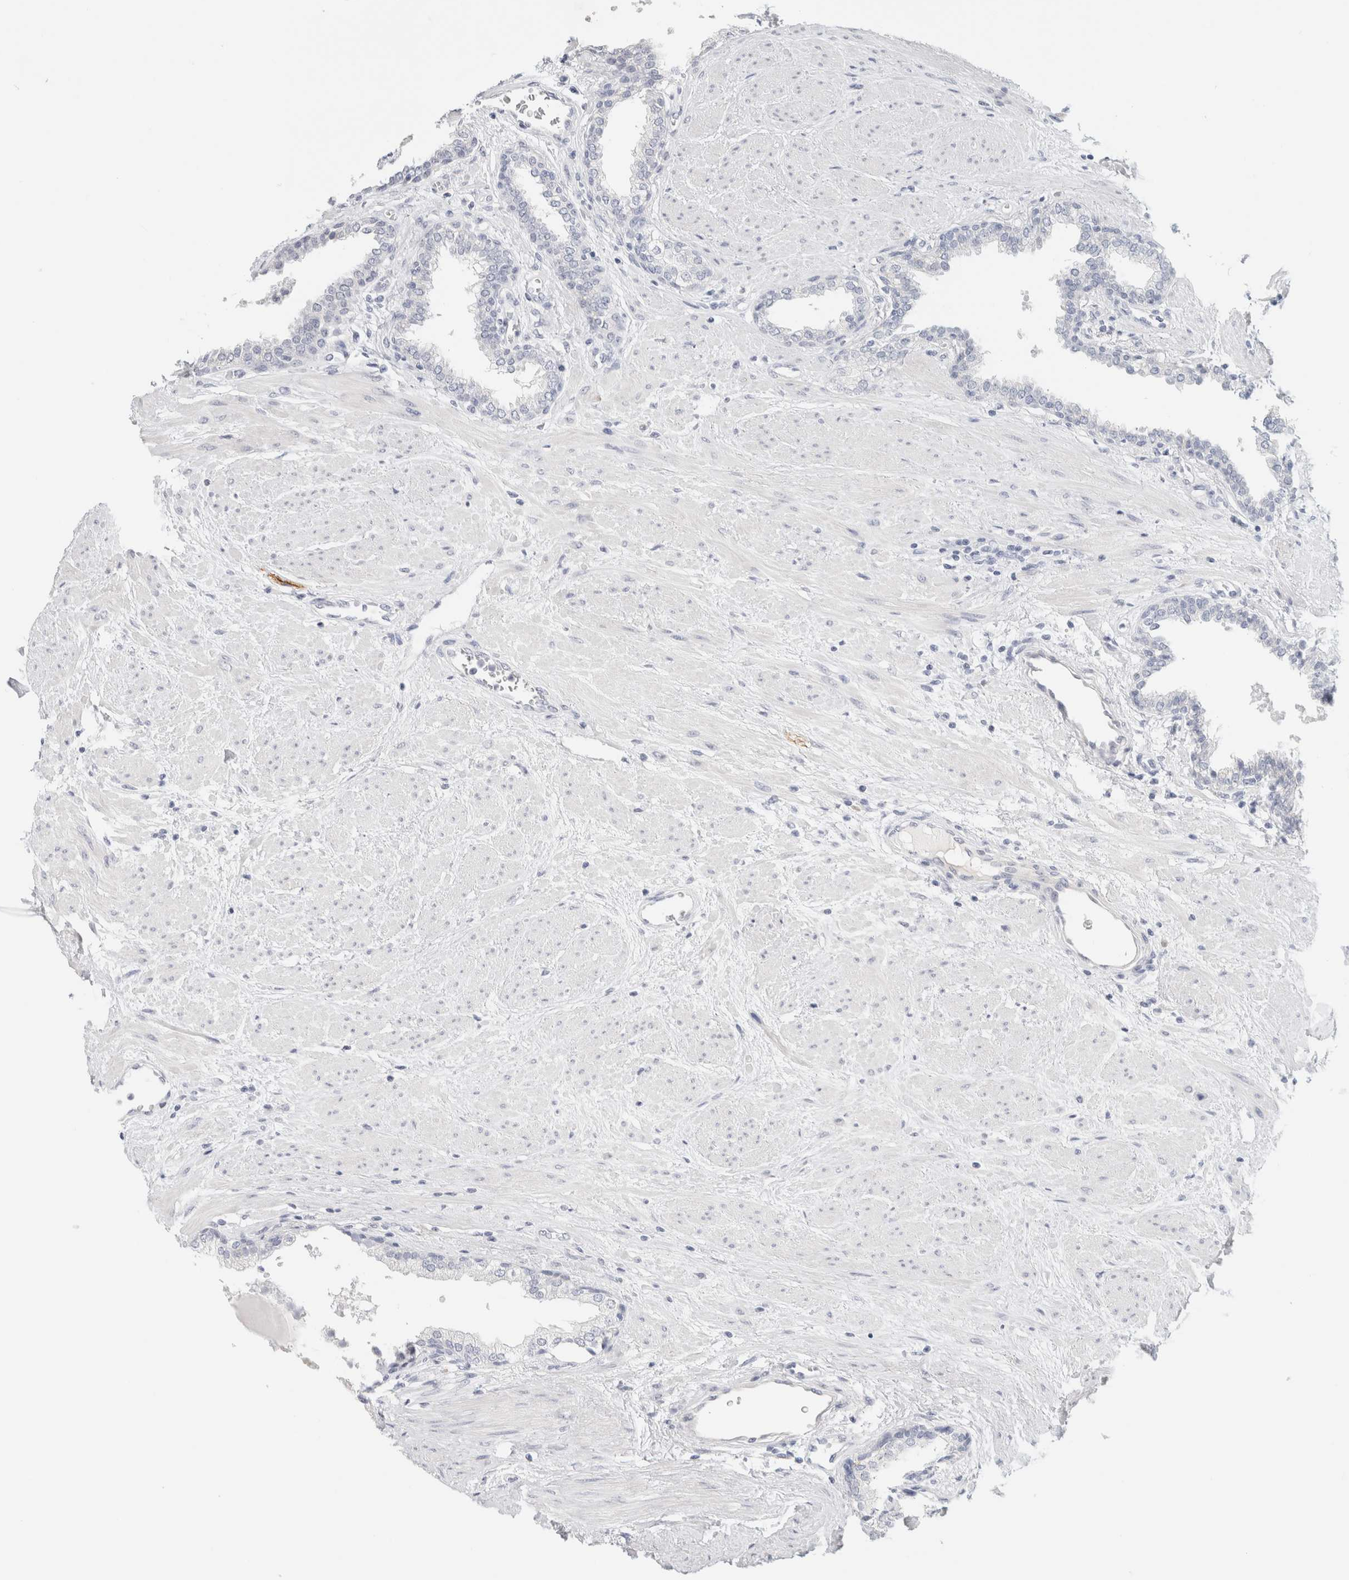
{"staining": {"intensity": "negative", "quantity": "none", "location": "none"}, "tissue": "prostate", "cell_type": "Glandular cells", "image_type": "normal", "snomed": [{"axis": "morphology", "description": "Normal tissue, NOS"}, {"axis": "topography", "description": "Prostate"}], "caption": "Histopathology image shows no protein expression in glandular cells of unremarkable prostate. Brightfield microscopy of IHC stained with DAB (brown) and hematoxylin (blue), captured at high magnification.", "gene": "NEFM", "patient": {"sex": "male", "age": 51}}